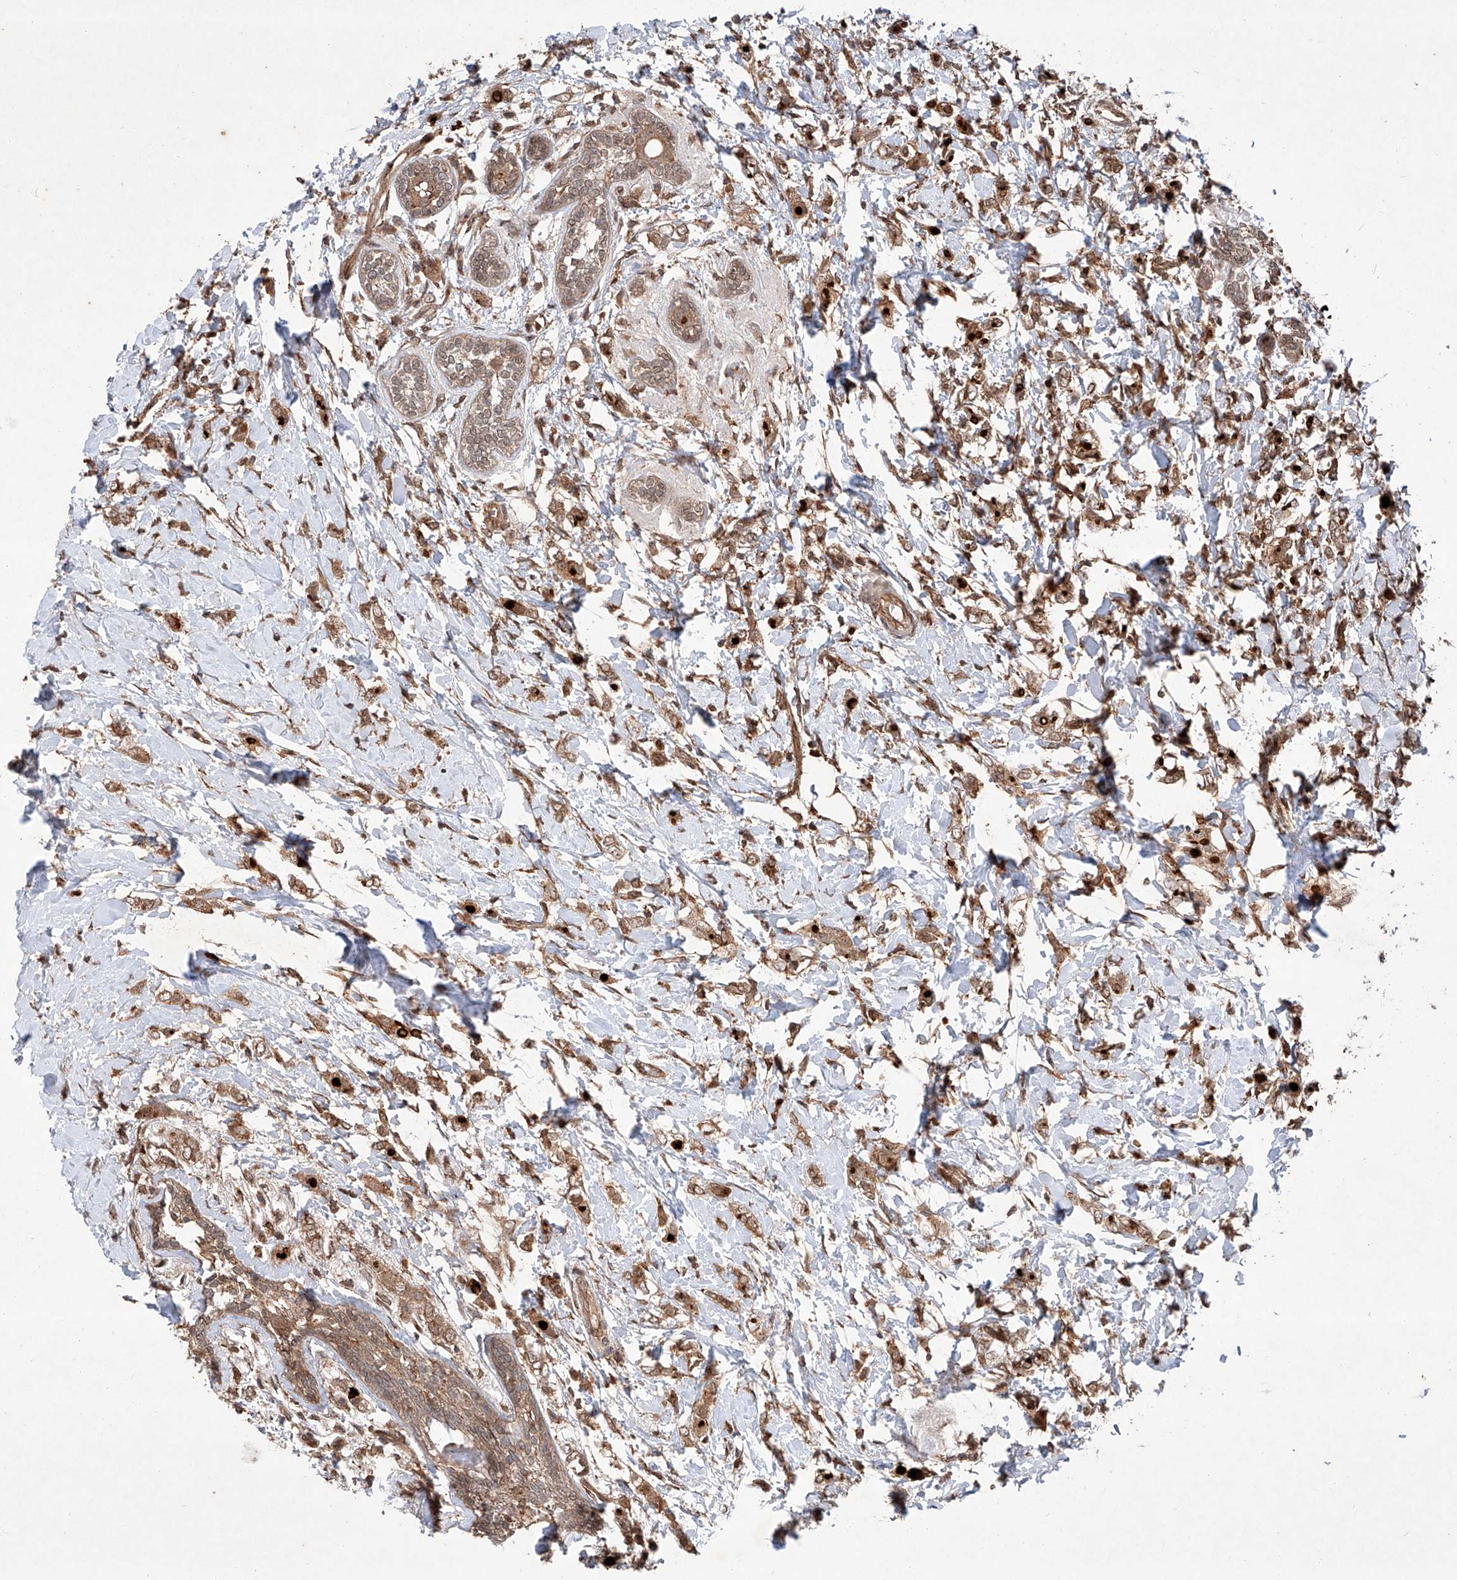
{"staining": {"intensity": "moderate", "quantity": ">75%", "location": "cytoplasmic/membranous"}, "tissue": "breast cancer", "cell_type": "Tumor cells", "image_type": "cancer", "snomed": [{"axis": "morphology", "description": "Normal tissue, NOS"}, {"axis": "morphology", "description": "Lobular carcinoma"}, {"axis": "topography", "description": "Breast"}], "caption": "A brown stain highlights moderate cytoplasmic/membranous positivity of a protein in breast cancer (lobular carcinoma) tumor cells.", "gene": "ZFP28", "patient": {"sex": "female", "age": 47}}